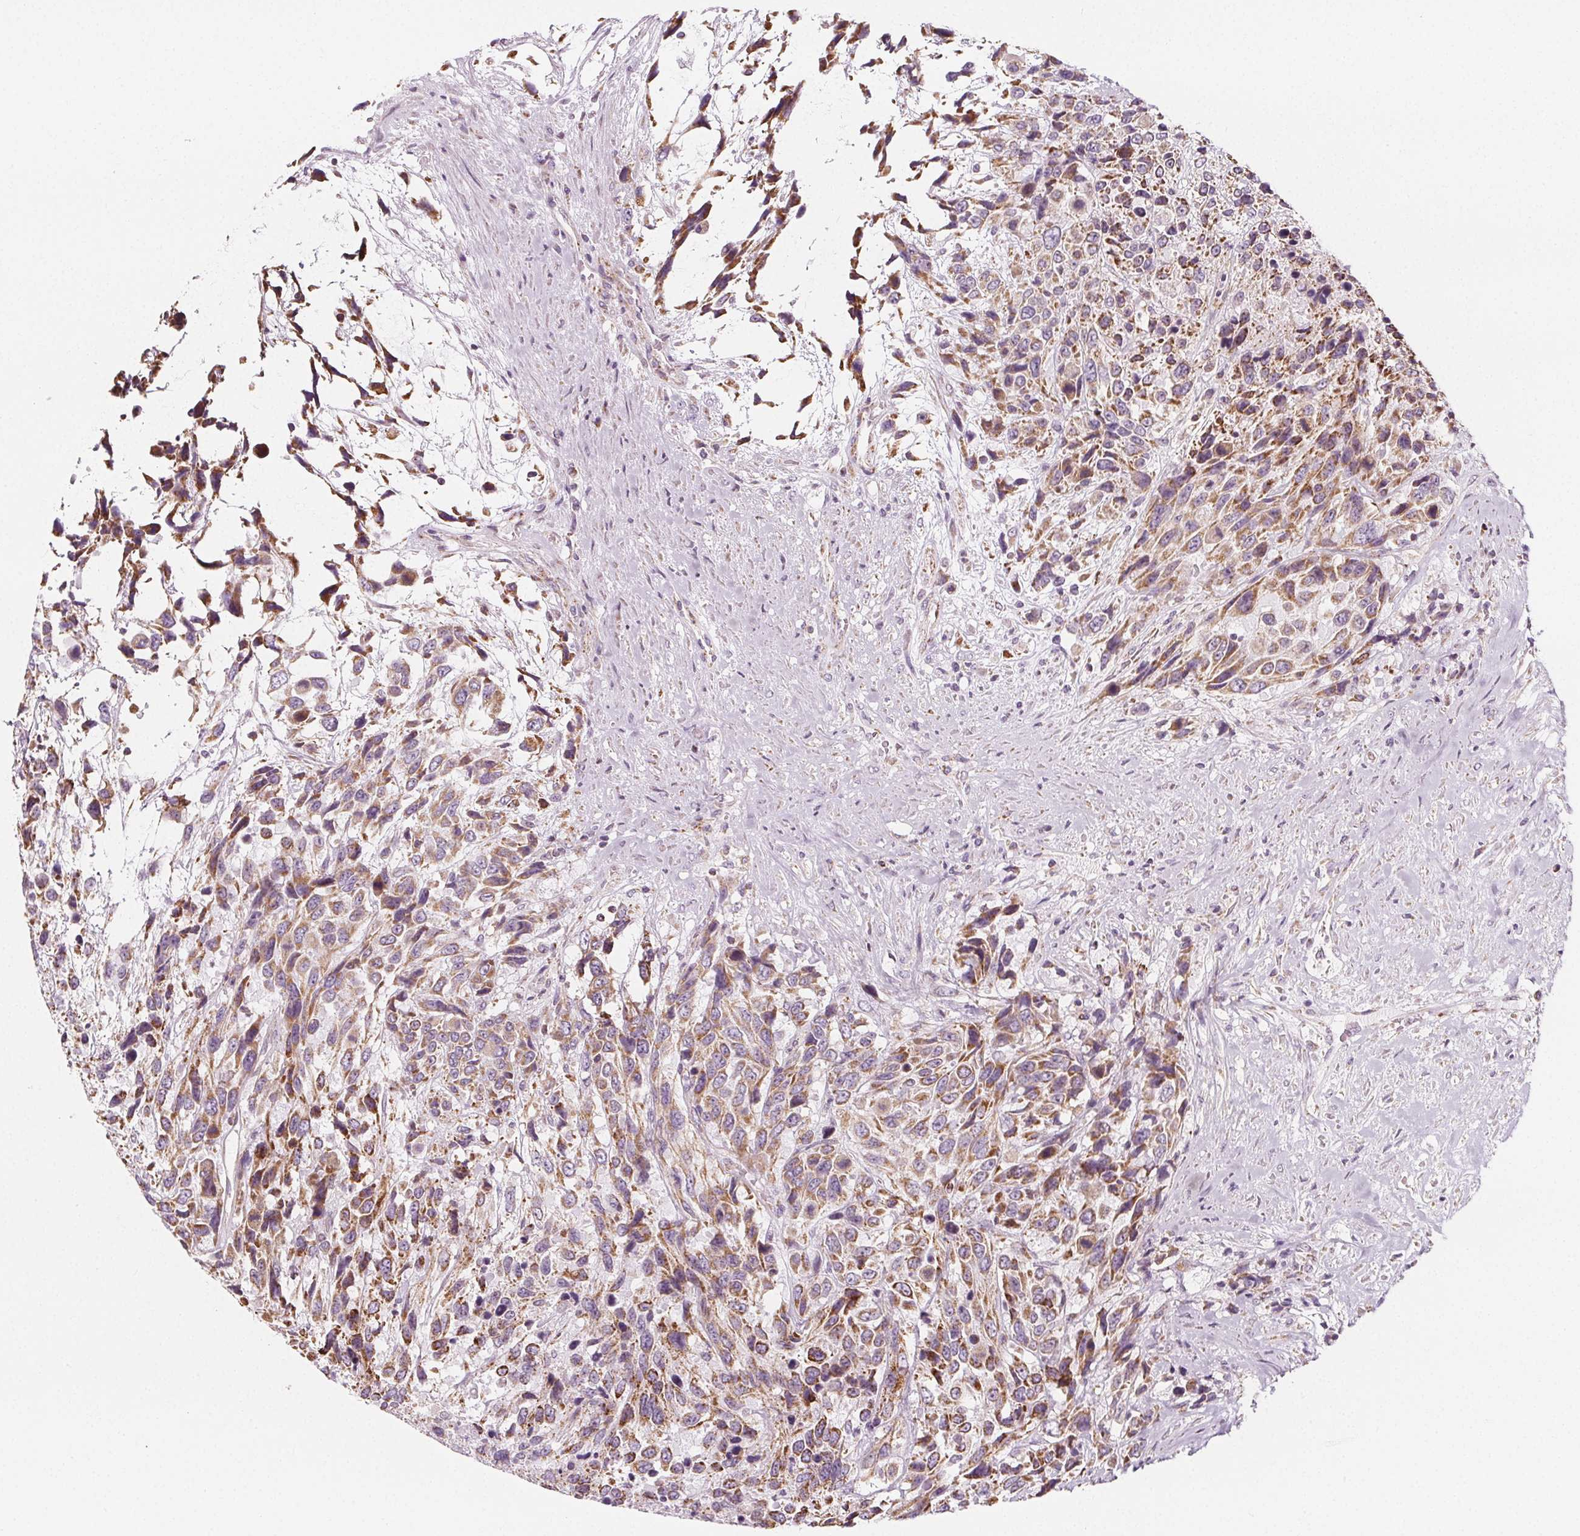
{"staining": {"intensity": "moderate", "quantity": ">75%", "location": "cytoplasmic/membranous"}, "tissue": "urothelial cancer", "cell_type": "Tumor cells", "image_type": "cancer", "snomed": [{"axis": "morphology", "description": "Urothelial carcinoma, High grade"}, {"axis": "topography", "description": "Urinary bladder"}], "caption": "Moderate cytoplasmic/membranous staining for a protein is appreciated in about >75% of tumor cells of urothelial carcinoma (high-grade) using IHC.", "gene": "IL17C", "patient": {"sex": "female", "age": 70}}